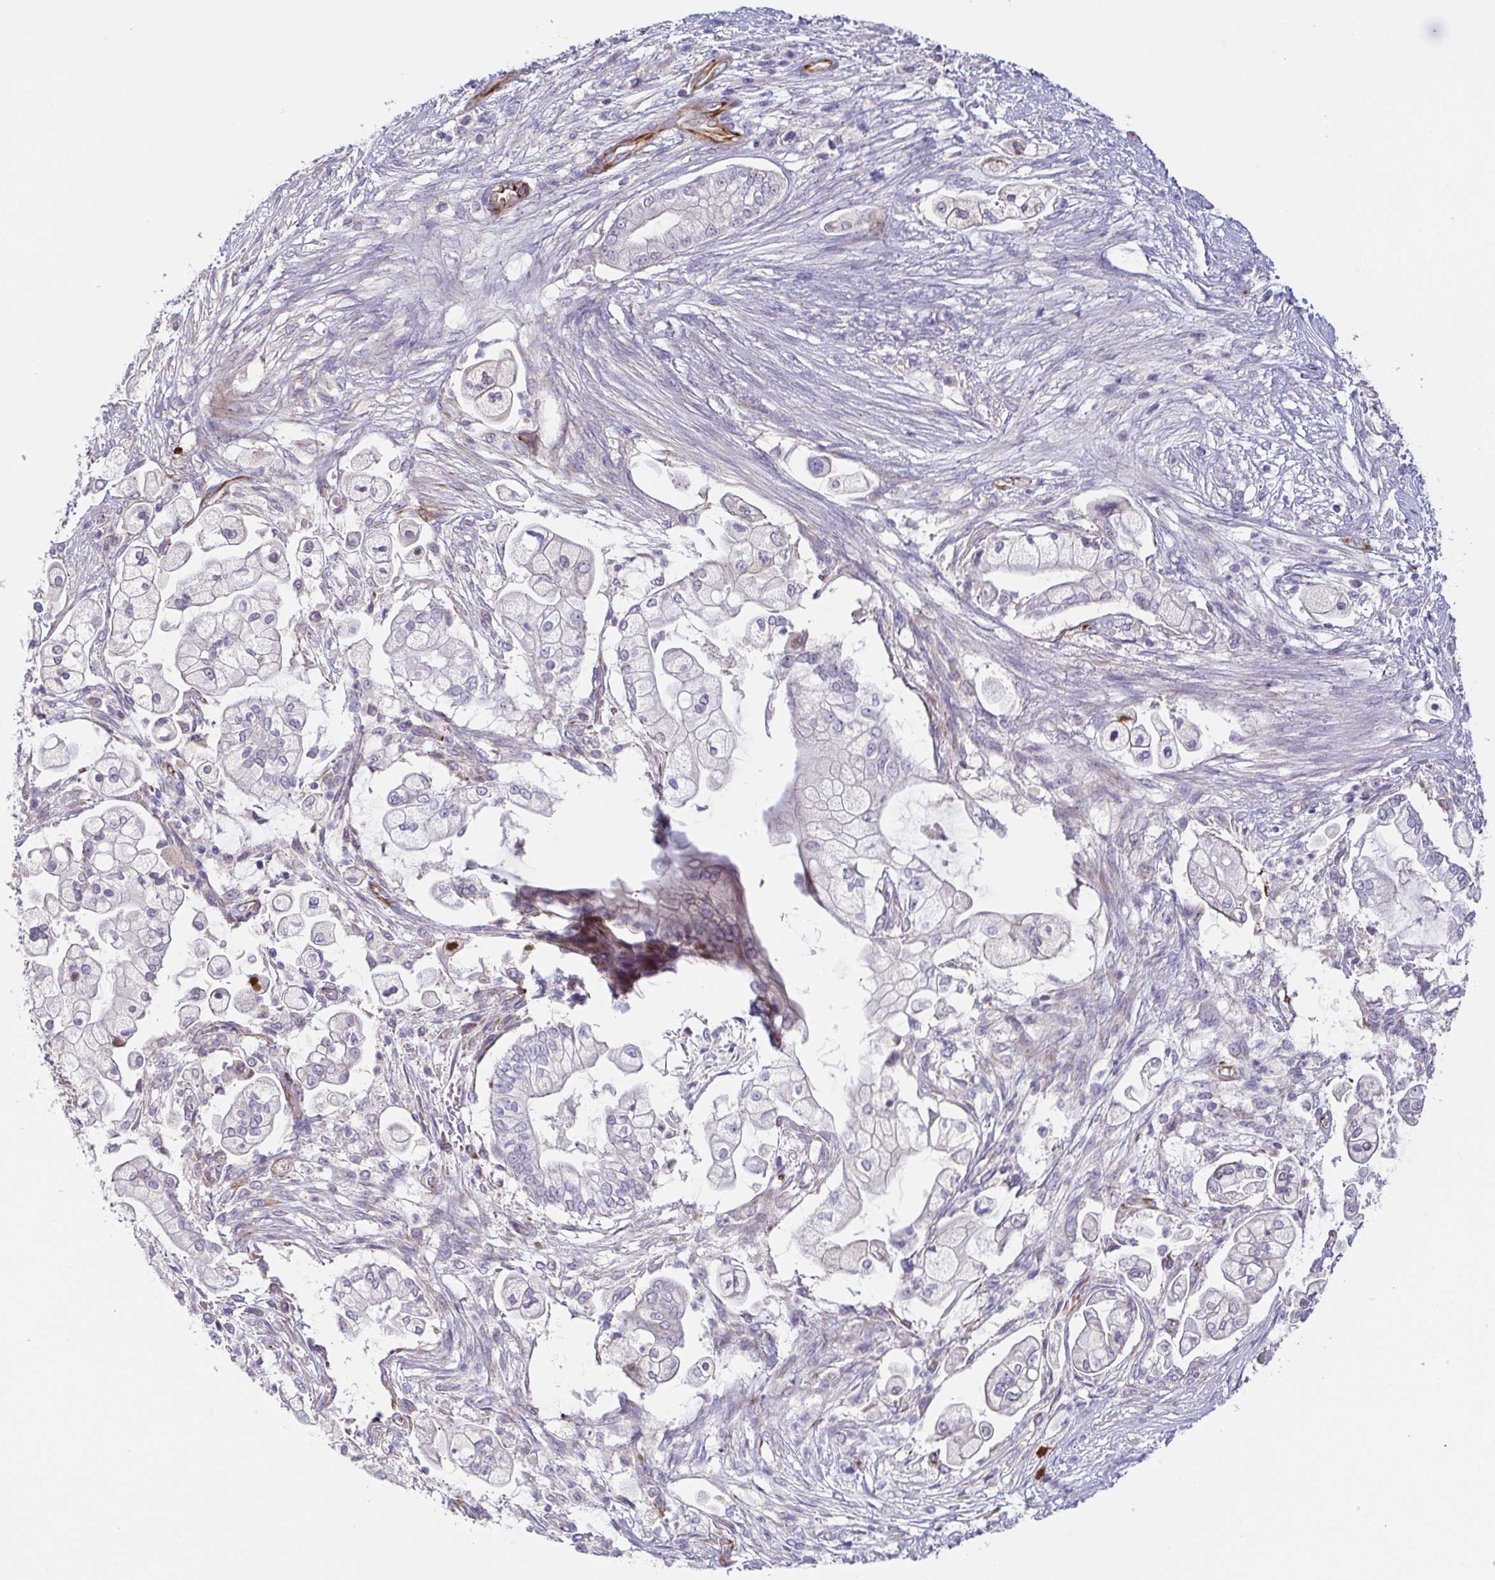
{"staining": {"intensity": "weak", "quantity": "<25%", "location": "cytoplasmic/membranous"}, "tissue": "pancreatic cancer", "cell_type": "Tumor cells", "image_type": "cancer", "snomed": [{"axis": "morphology", "description": "Adenocarcinoma, NOS"}, {"axis": "topography", "description": "Pancreas"}], "caption": "Human pancreatic cancer (adenocarcinoma) stained for a protein using immunohistochemistry (IHC) demonstrates no positivity in tumor cells.", "gene": "COL17A1", "patient": {"sex": "female", "age": 69}}